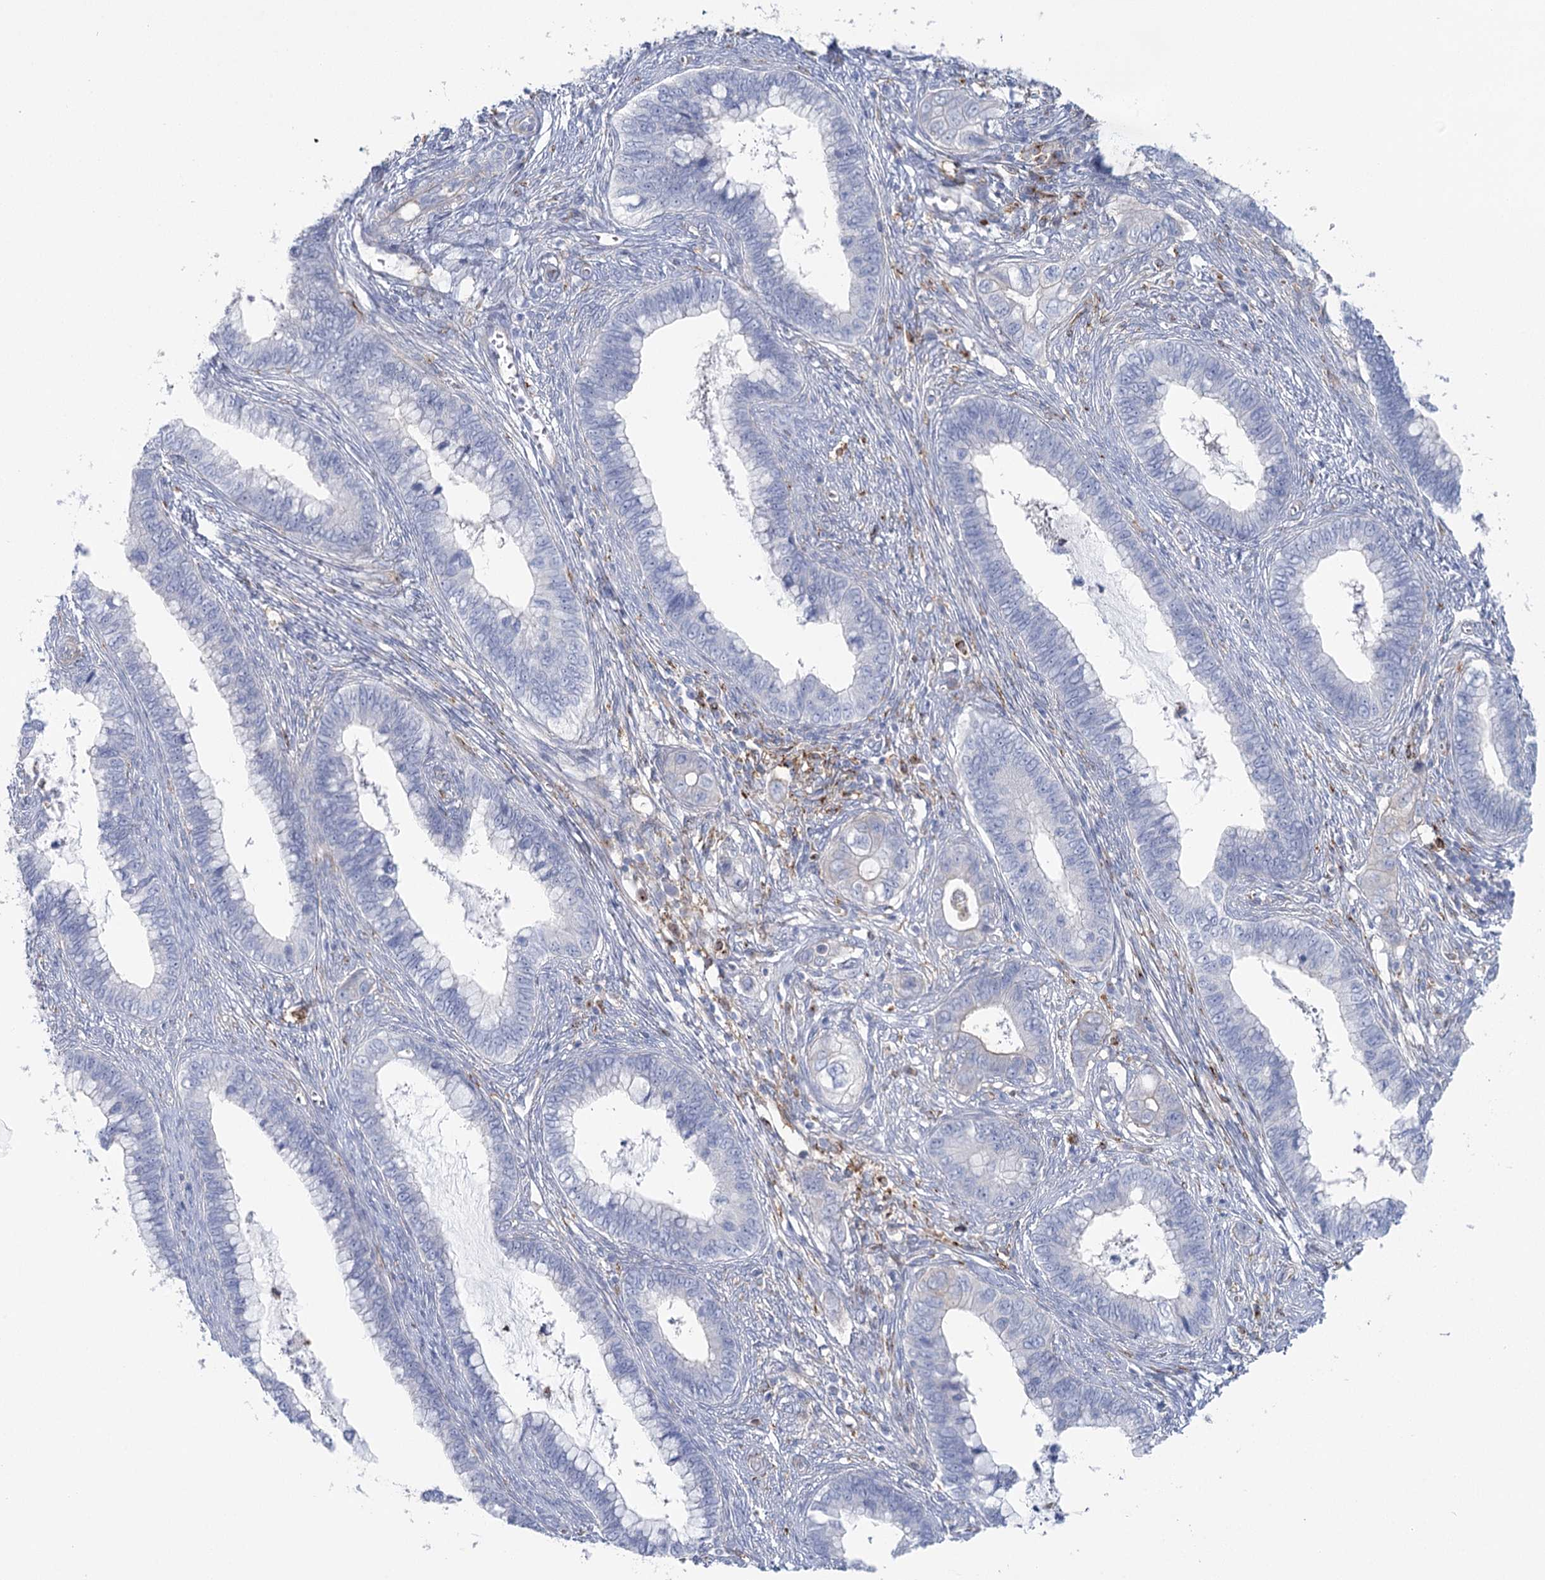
{"staining": {"intensity": "negative", "quantity": "none", "location": "none"}, "tissue": "cervical cancer", "cell_type": "Tumor cells", "image_type": "cancer", "snomed": [{"axis": "morphology", "description": "Adenocarcinoma, NOS"}, {"axis": "topography", "description": "Cervix"}], "caption": "Protein analysis of adenocarcinoma (cervical) reveals no significant expression in tumor cells.", "gene": "CCDC88A", "patient": {"sex": "female", "age": 44}}